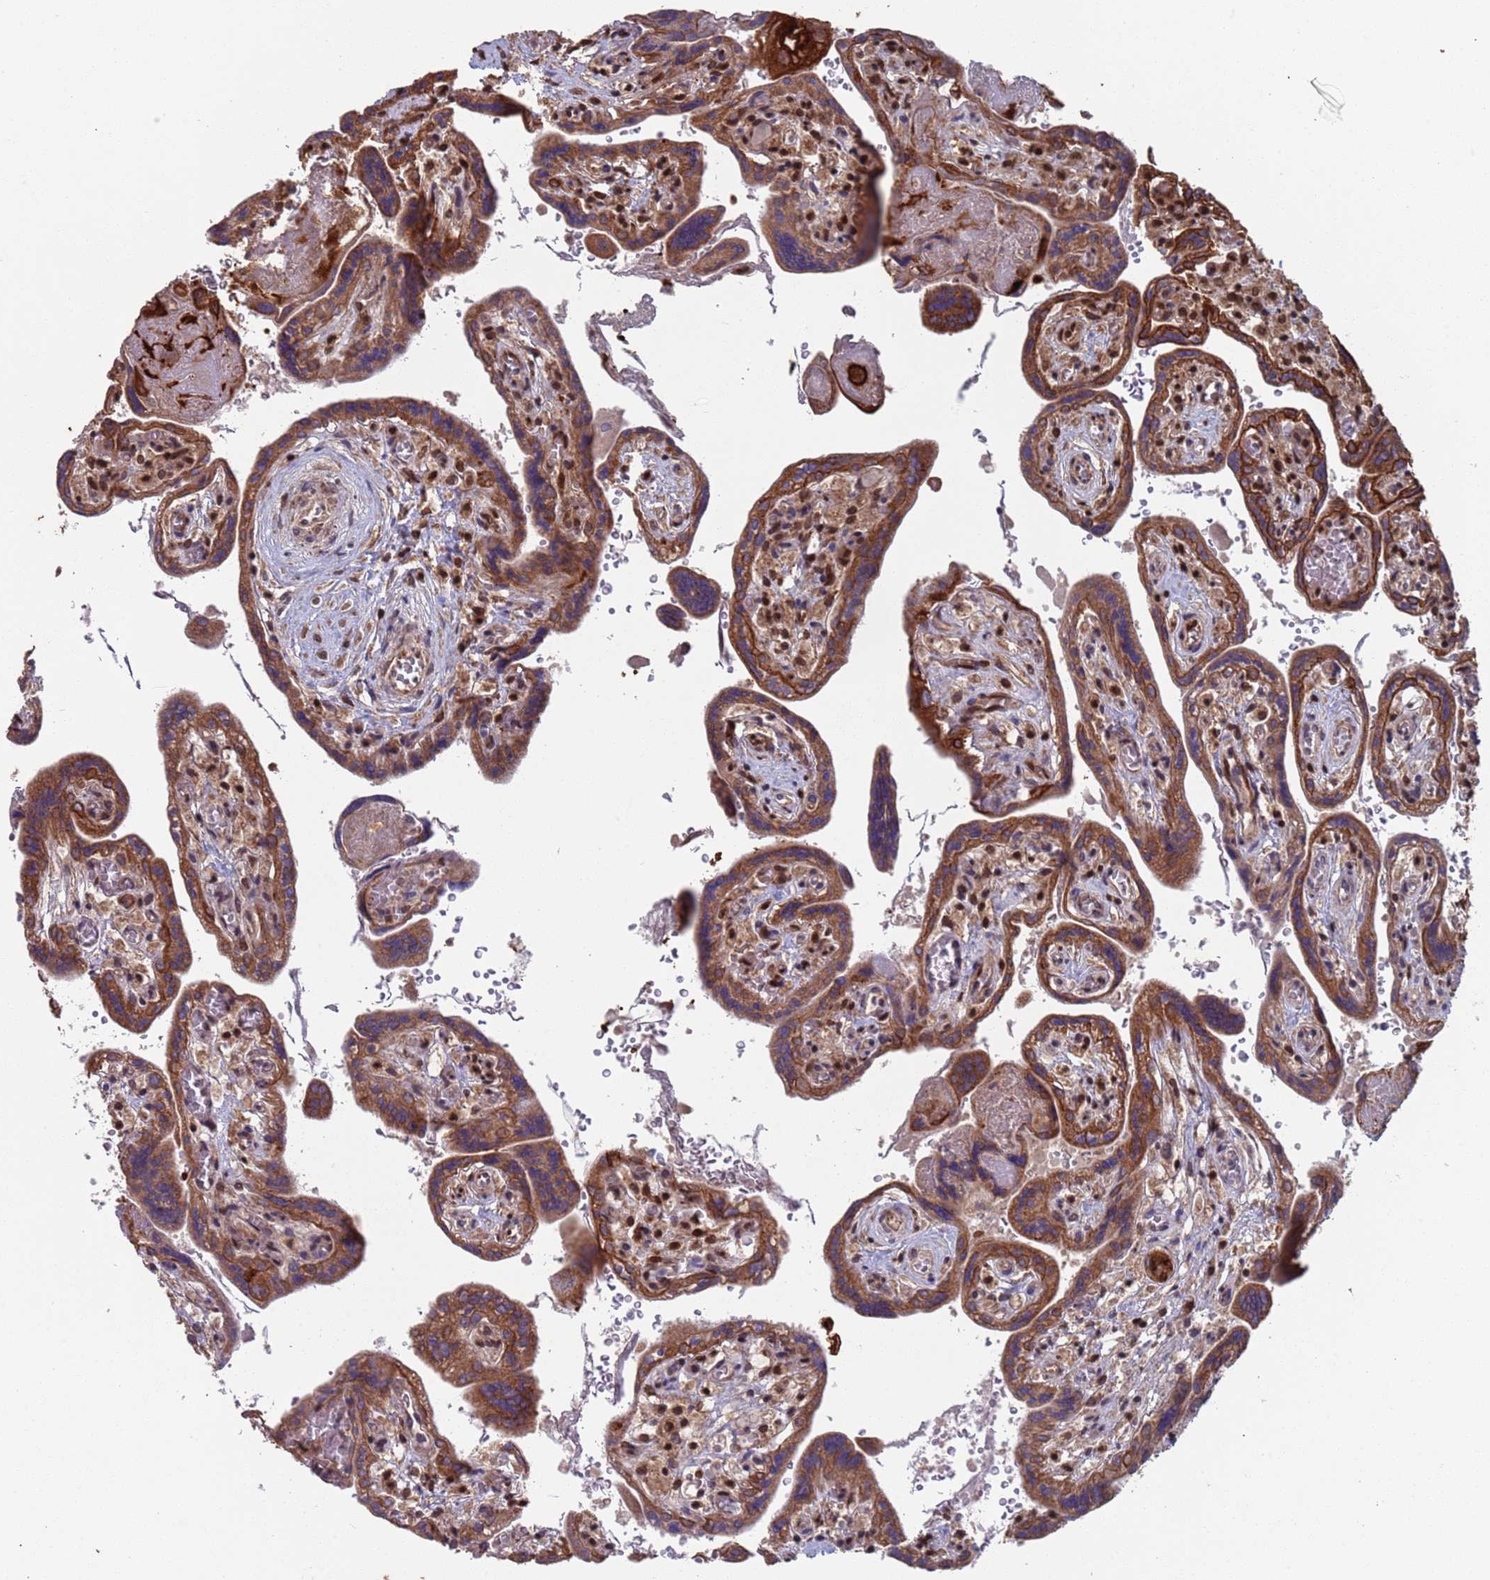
{"staining": {"intensity": "strong", "quantity": ">75%", "location": "cytoplasmic/membranous,nuclear"}, "tissue": "placenta", "cell_type": "Trophoblastic cells", "image_type": "normal", "snomed": [{"axis": "morphology", "description": "Normal tissue, NOS"}, {"axis": "topography", "description": "Placenta"}], "caption": "Immunohistochemical staining of normal human placenta demonstrates >75% levels of strong cytoplasmic/membranous,nuclear protein expression in approximately >75% of trophoblastic cells. (DAB (3,3'-diaminobenzidine) IHC with brightfield microscopy, high magnification).", "gene": "FUBP3", "patient": {"sex": "female", "age": 37}}